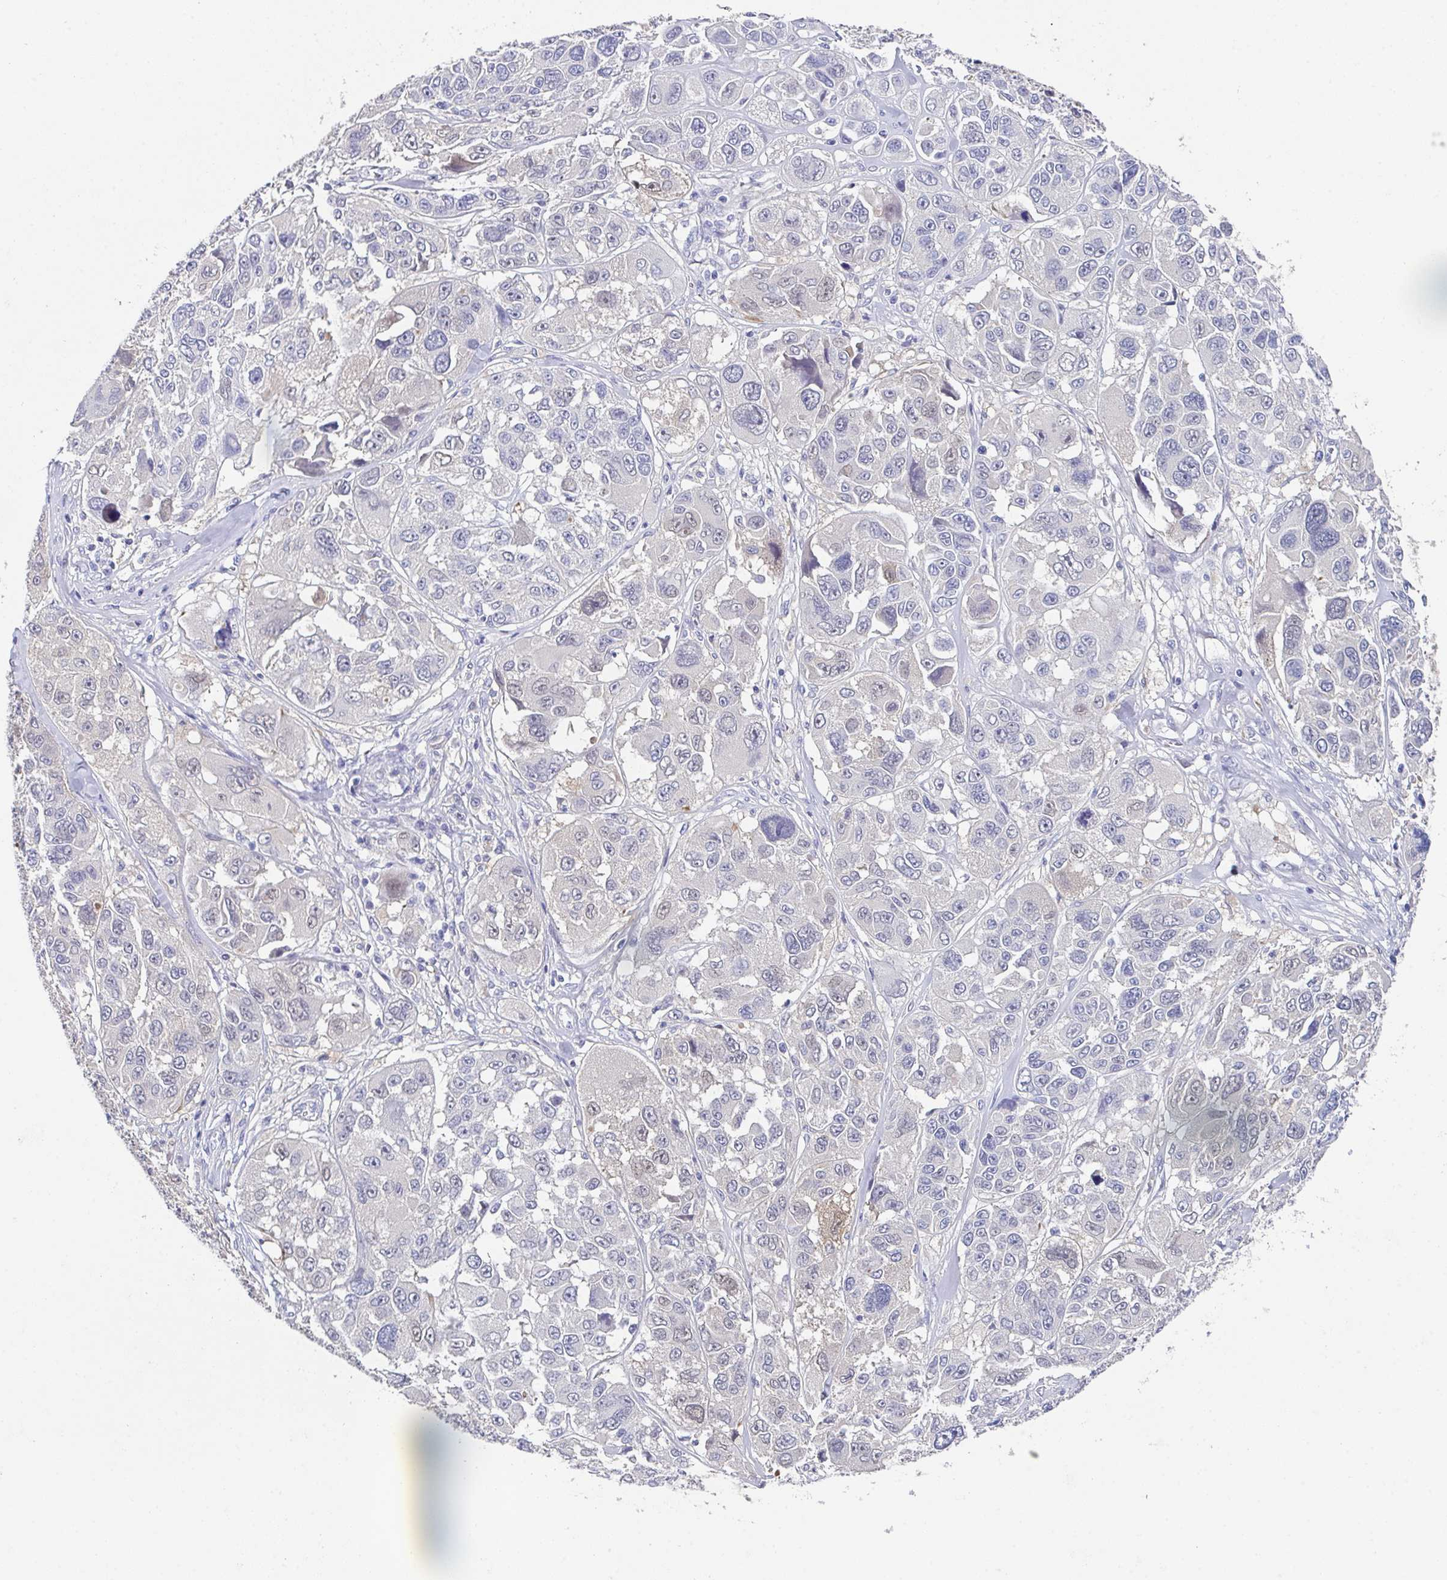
{"staining": {"intensity": "negative", "quantity": "none", "location": "none"}, "tissue": "melanoma", "cell_type": "Tumor cells", "image_type": "cancer", "snomed": [{"axis": "morphology", "description": "Malignant melanoma, NOS"}, {"axis": "topography", "description": "Skin"}], "caption": "Immunohistochemical staining of melanoma demonstrates no significant staining in tumor cells. (Stains: DAB immunohistochemistry (IHC) with hematoxylin counter stain, Microscopy: brightfield microscopy at high magnification).", "gene": "SSC4D", "patient": {"sex": "female", "age": 66}}